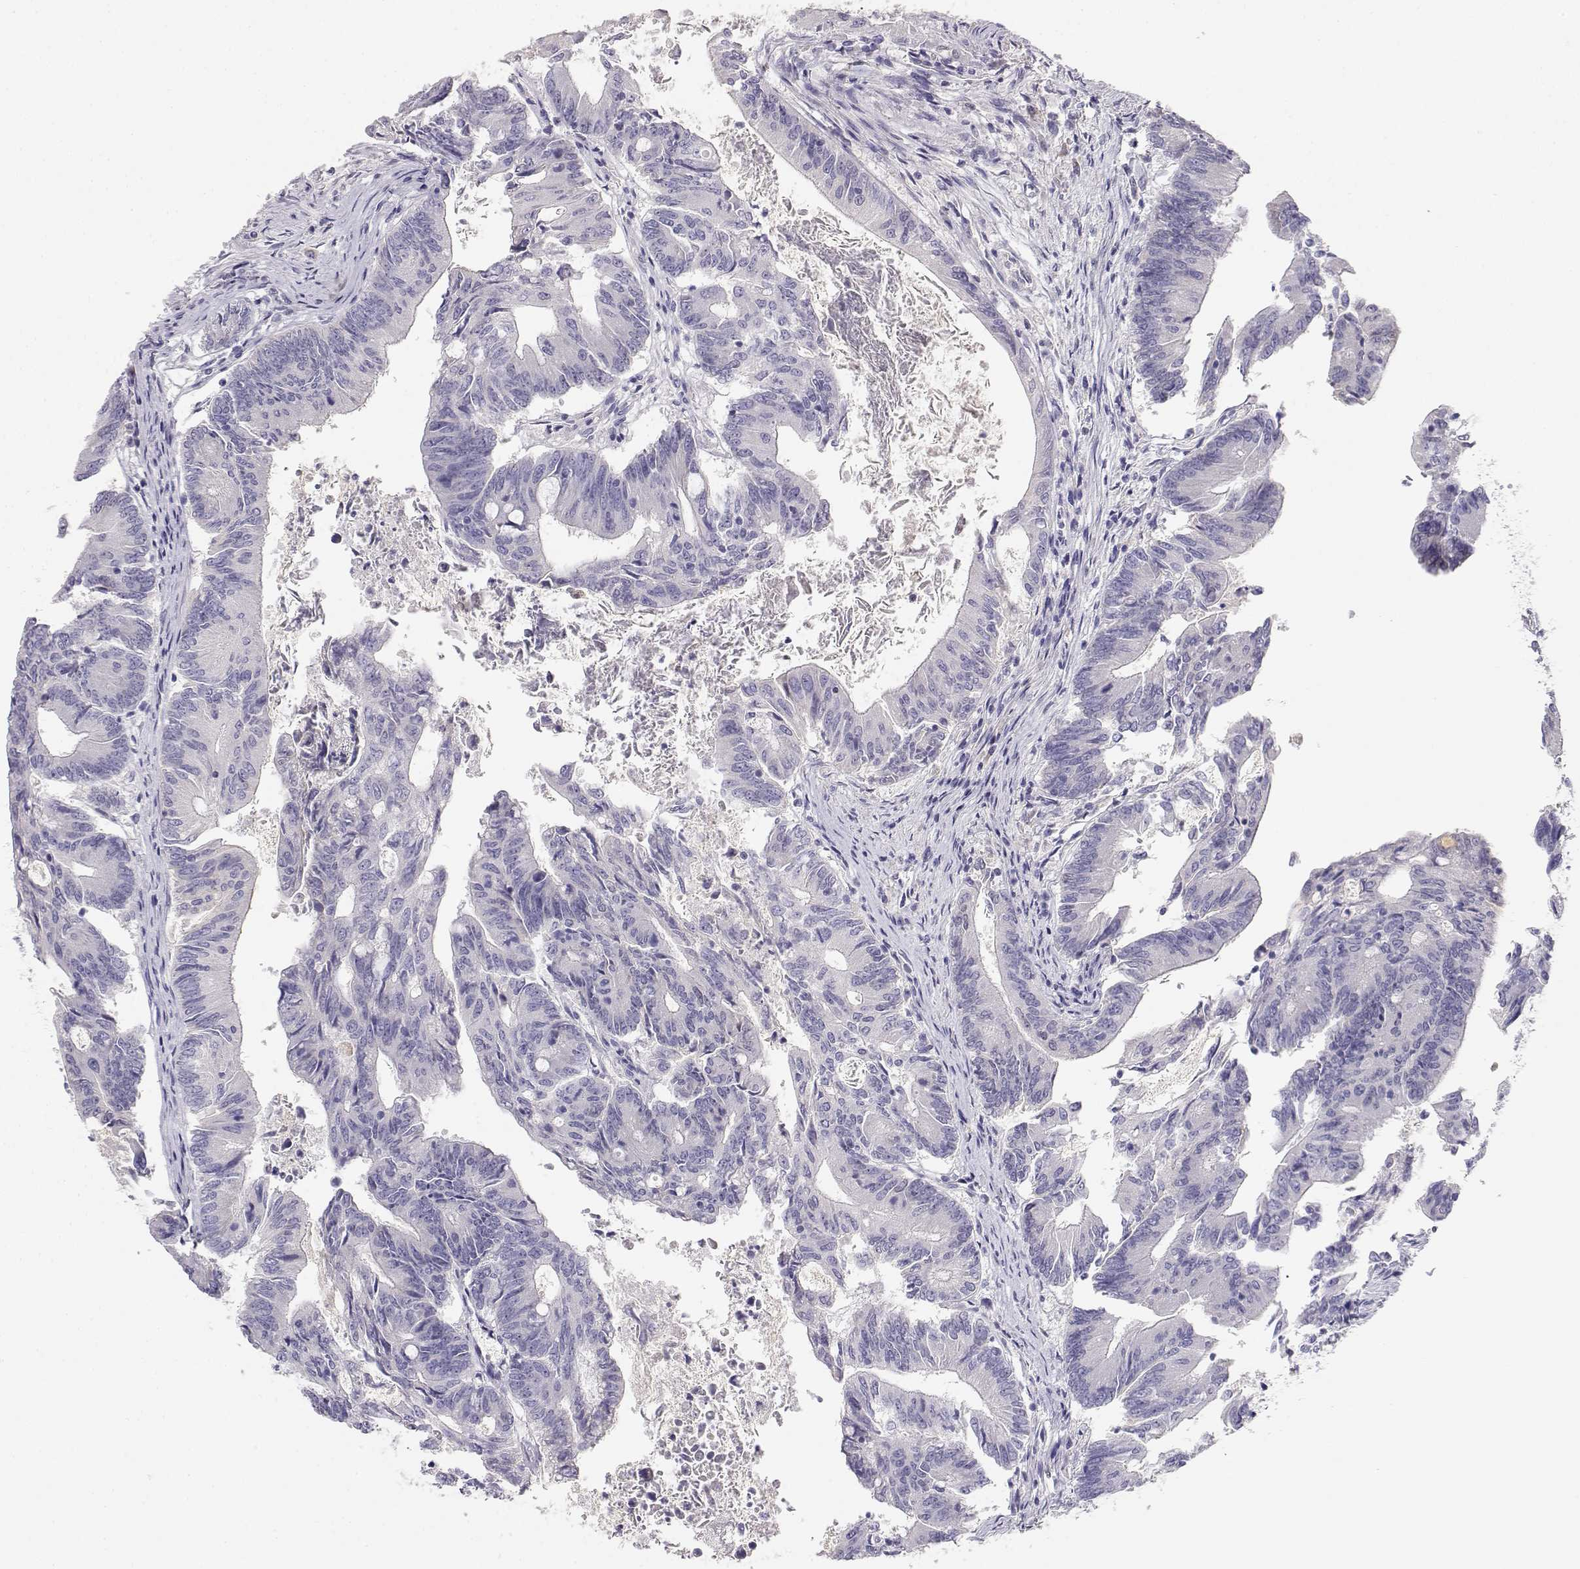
{"staining": {"intensity": "negative", "quantity": "none", "location": "none"}, "tissue": "colorectal cancer", "cell_type": "Tumor cells", "image_type": "cancer", "snomed": [{"axis": "morphology", "description": "Adenocarcinoma, NOS"}, {"axis": "topography", "description": "Colon"}], "caption": "The micrograph reveals no significant positivity in tumor cells of adenocarcinoma (colorectal).", "gene": "GPR174", "patient": {"sex": "female", "age": 70}}